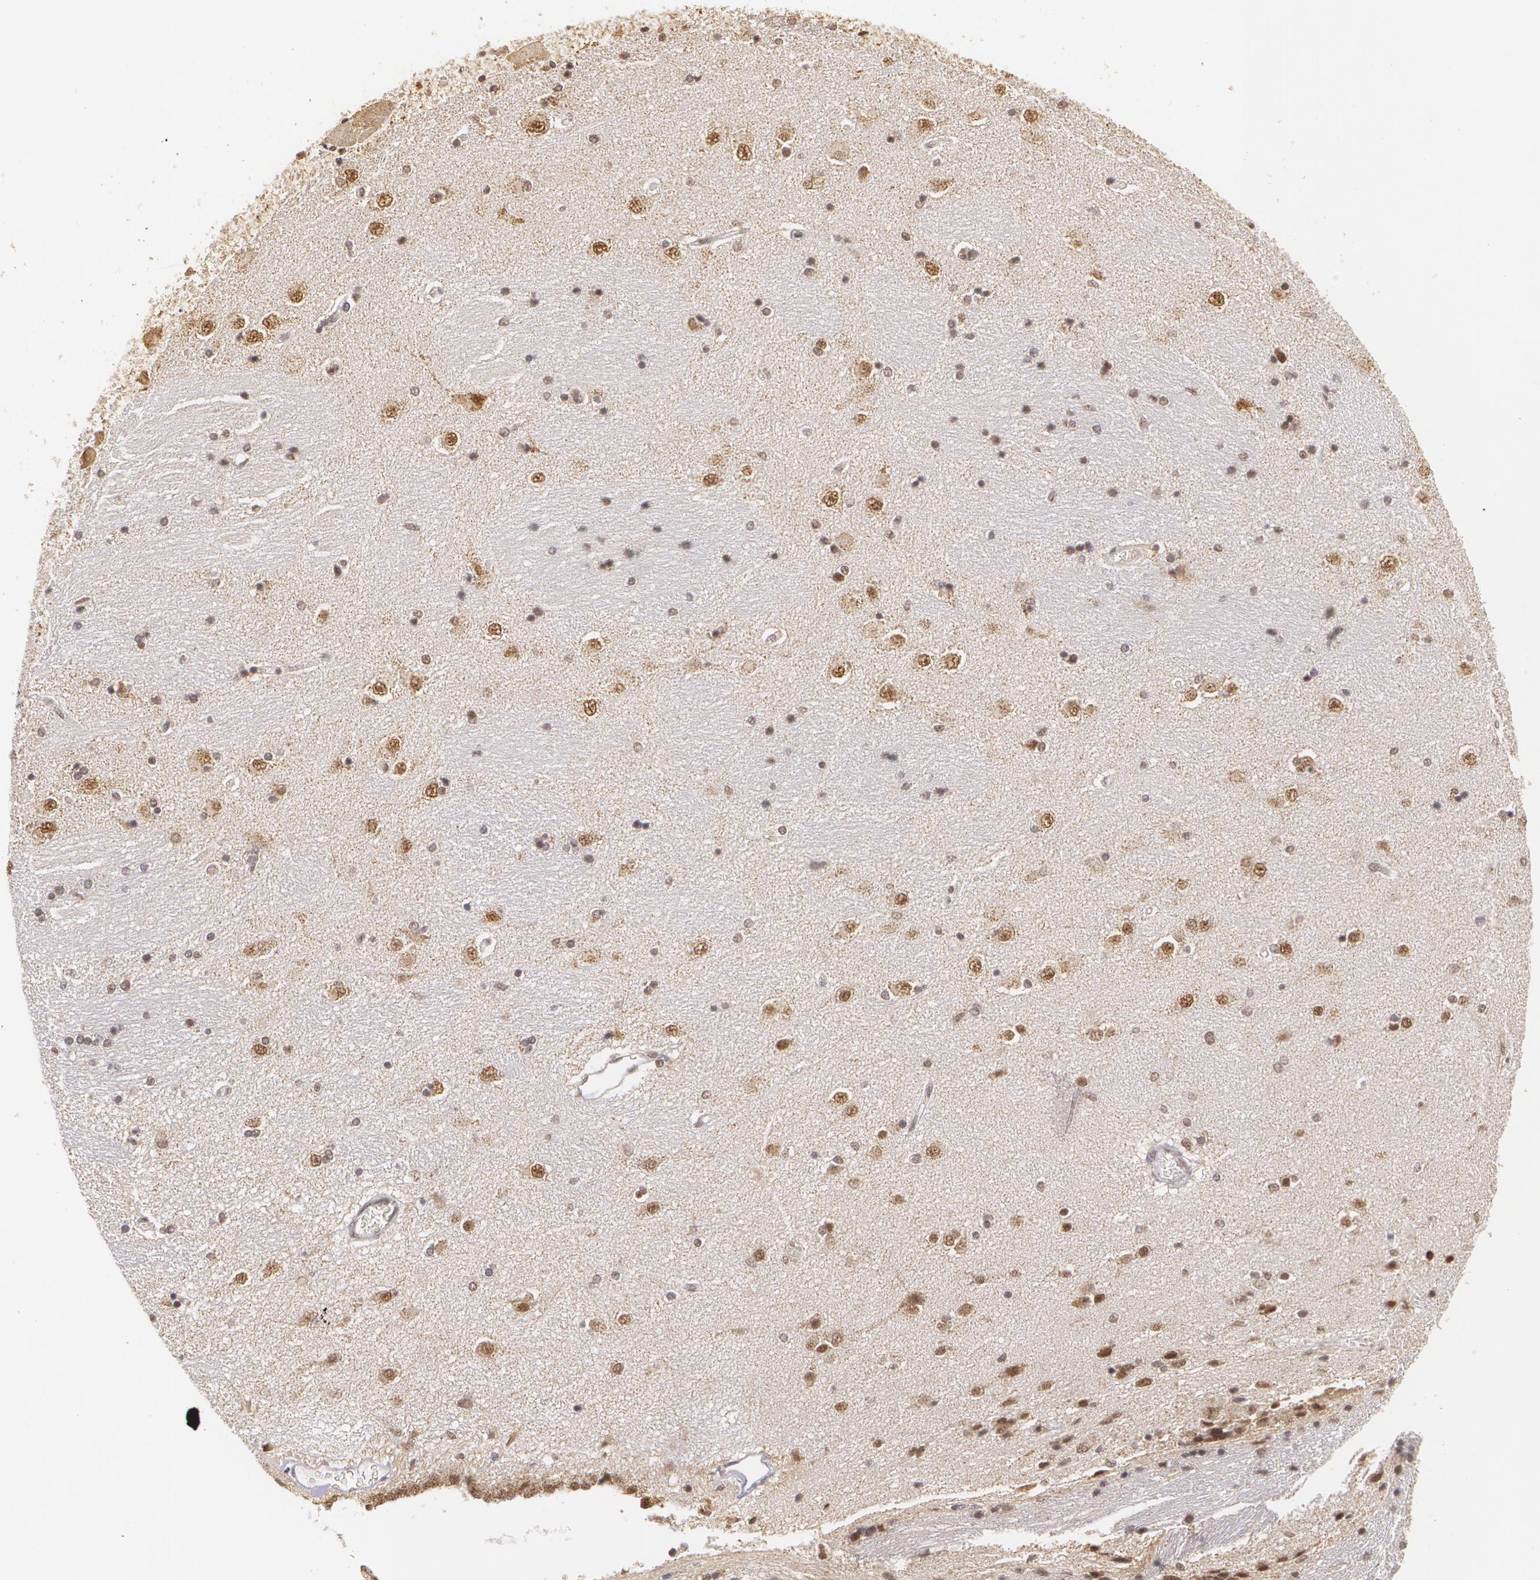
{"staining": {"intensity": "weak", "quantity": "25%-75%", "location": "nuclear"}, "tissue": "hippocampus", "cell_type": "Glial cells", "image_type": "normal", "snomed": [{"axis": "morphology", "description": "Normal tissue, NOS"}, {"axis": "topography", "description": "Hippocampus"}], "caption": "An image of hippocampus stained for a protein demonstrates weak nuclear brown staining in glial cells.", "gene": "MXD1", "patient": {"sex": "female", "age": 54}}